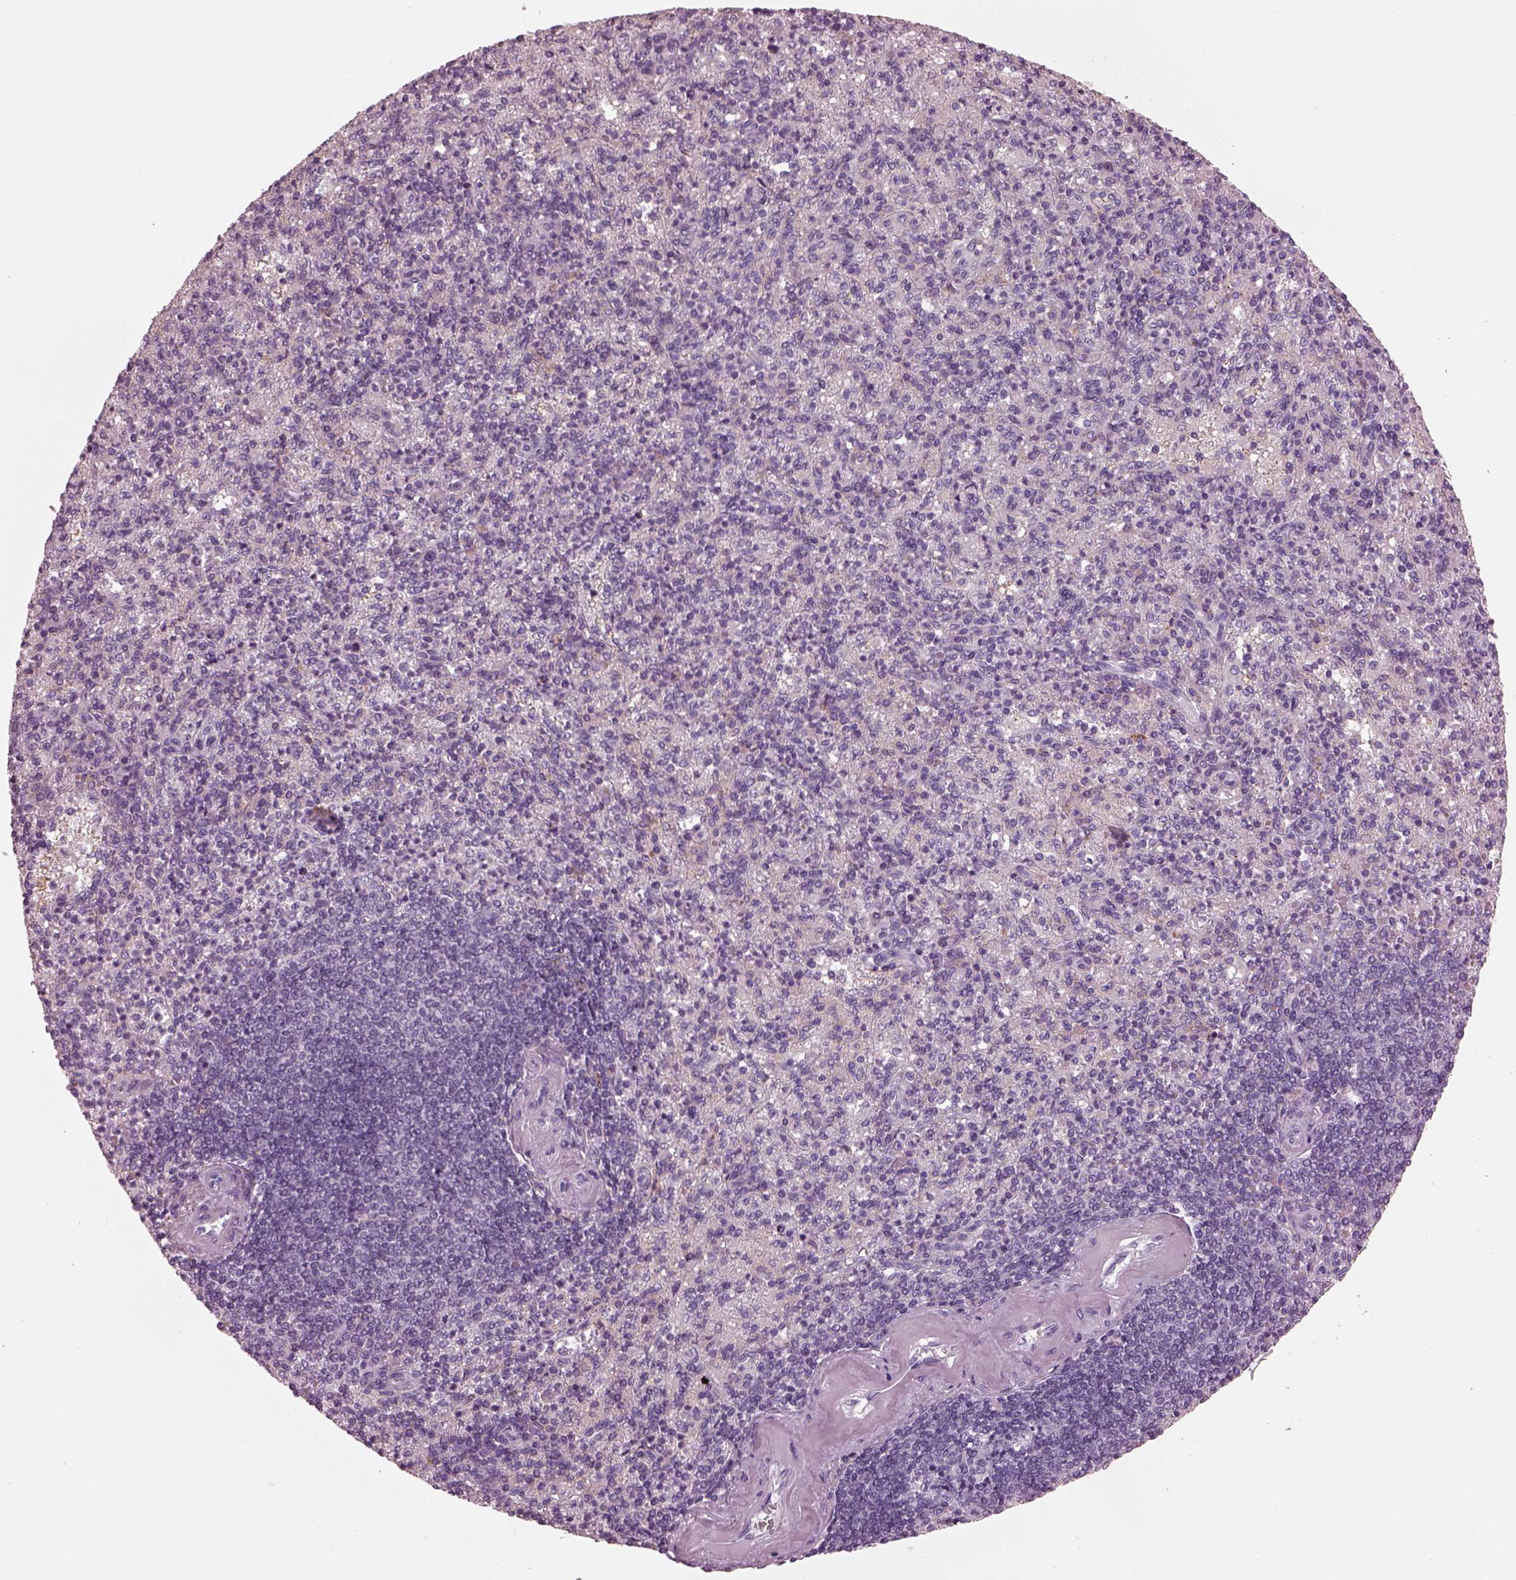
{"staining": {"intensity": "moderate", "quantity": "<25%", "location": "cytoplasmic/membranous"}, "tissue": "spleen", "cell_type": "Cells in red pulp", "image_type": "normal", "snomed": [{"axis": "morphology", "description": "Normal tissue, NOS"}, {"axis": "topography", "description": "Spleen"}], "caption": "Brown immunohistochemical staining in unremarkable human spleen exhibits moderate cytoplasmic/membranous expression in about <25% of cells in red pulp.", "gene": "SHTN1", "patient": {"sex": "female", "age": 74}}